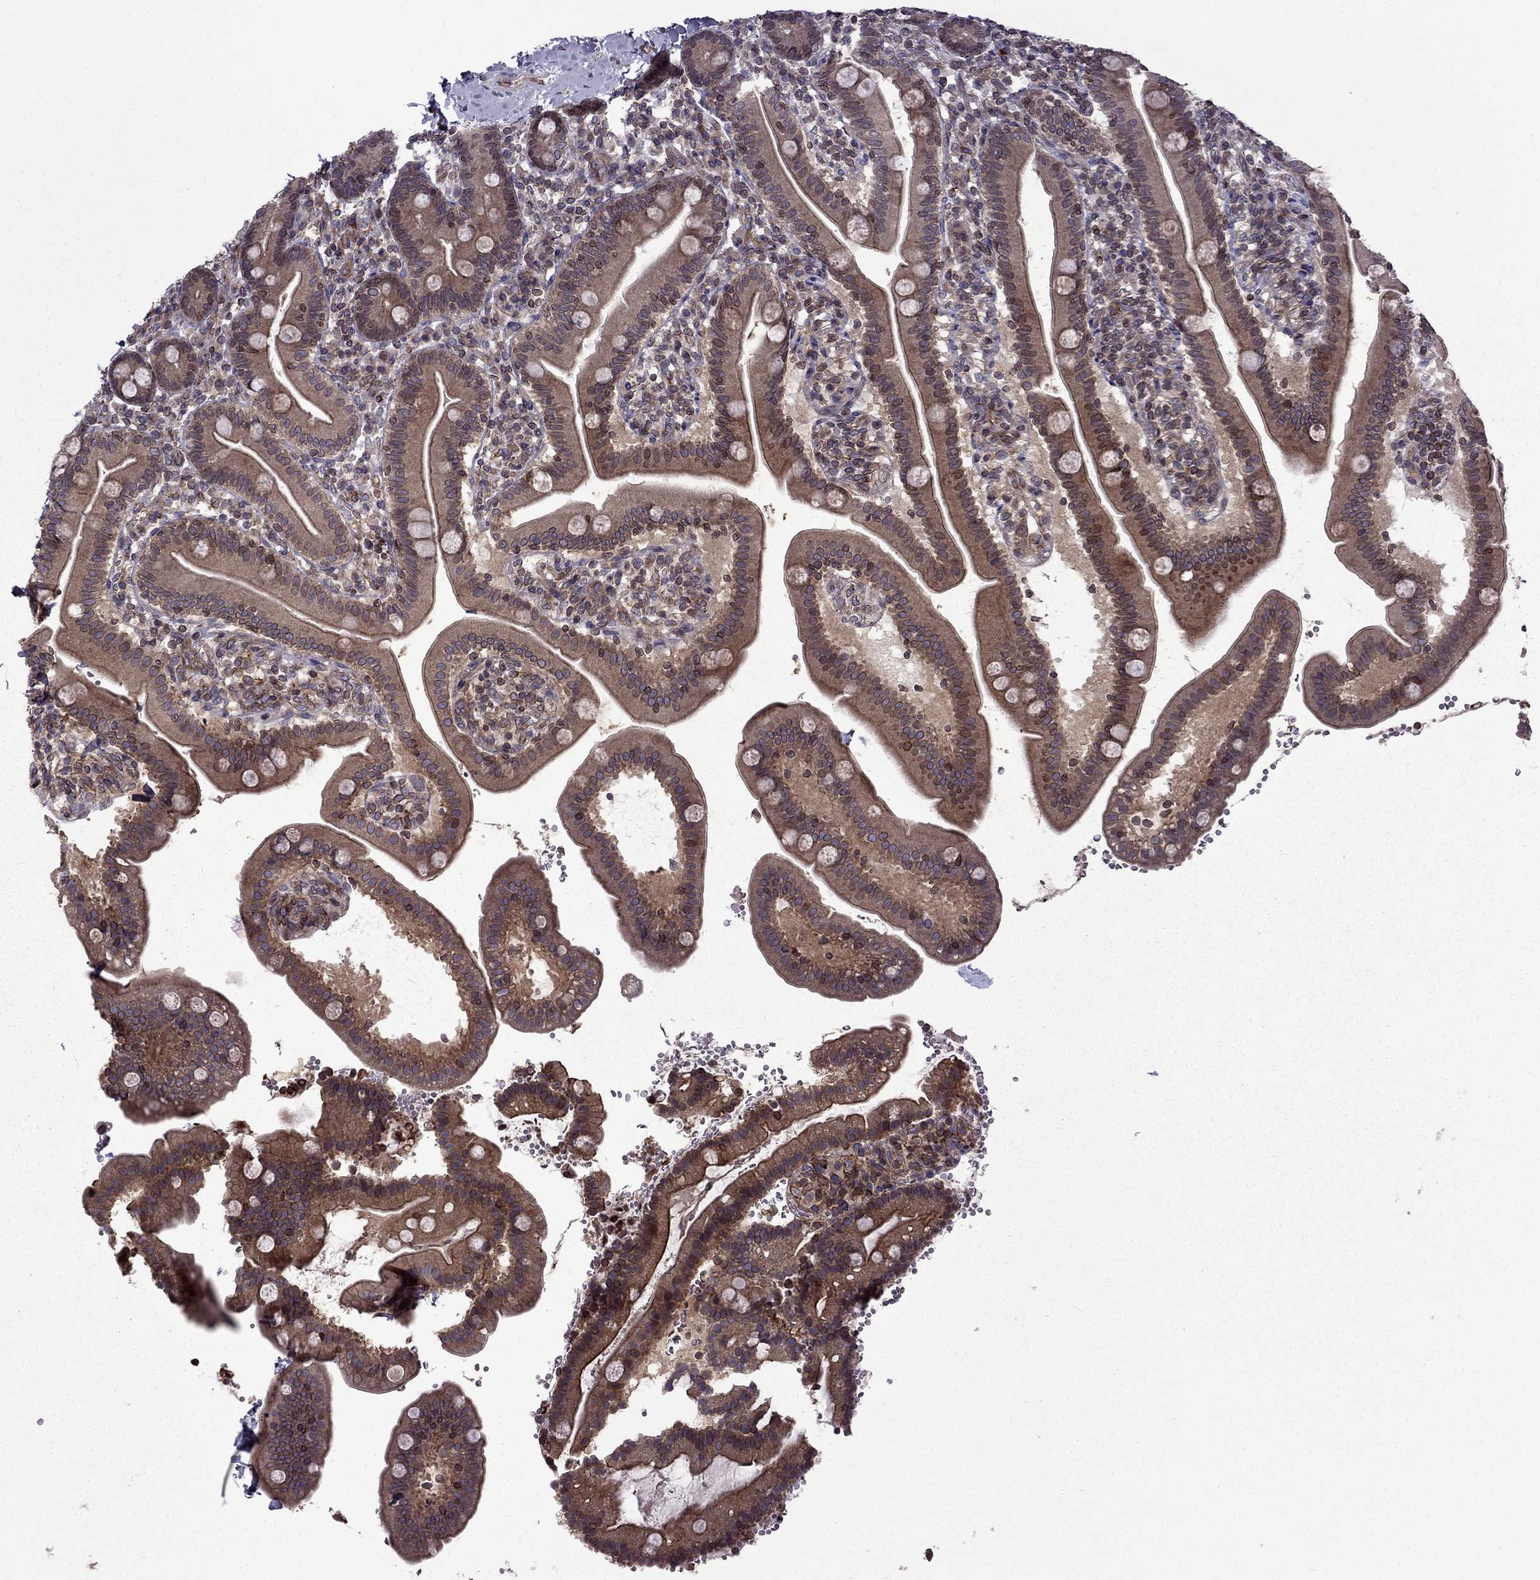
{"staining": {"intensity": "moderate", "quantity": ">75%", "location": "cytoplasmic/membranous,nuclear"}, "tissue": "small intestine", "cell_type": "Glandular cells", "image_type": "normal", "snomed": [{"axis": "morphology", "description": "Normal tissue, NOS"}, {"axis": "topography", "description": "Small intestine"}], "caption": "A brown stain shows moderate cytoplasmic/membranous,nuclear positivity of a protein in glandular cells of normal human small intestine. (brown staining indicates protein expression, while blue staining denotes nuclei).", "gene": "CDC42BPA", "patient": {"sex": "male", "age": 66}}